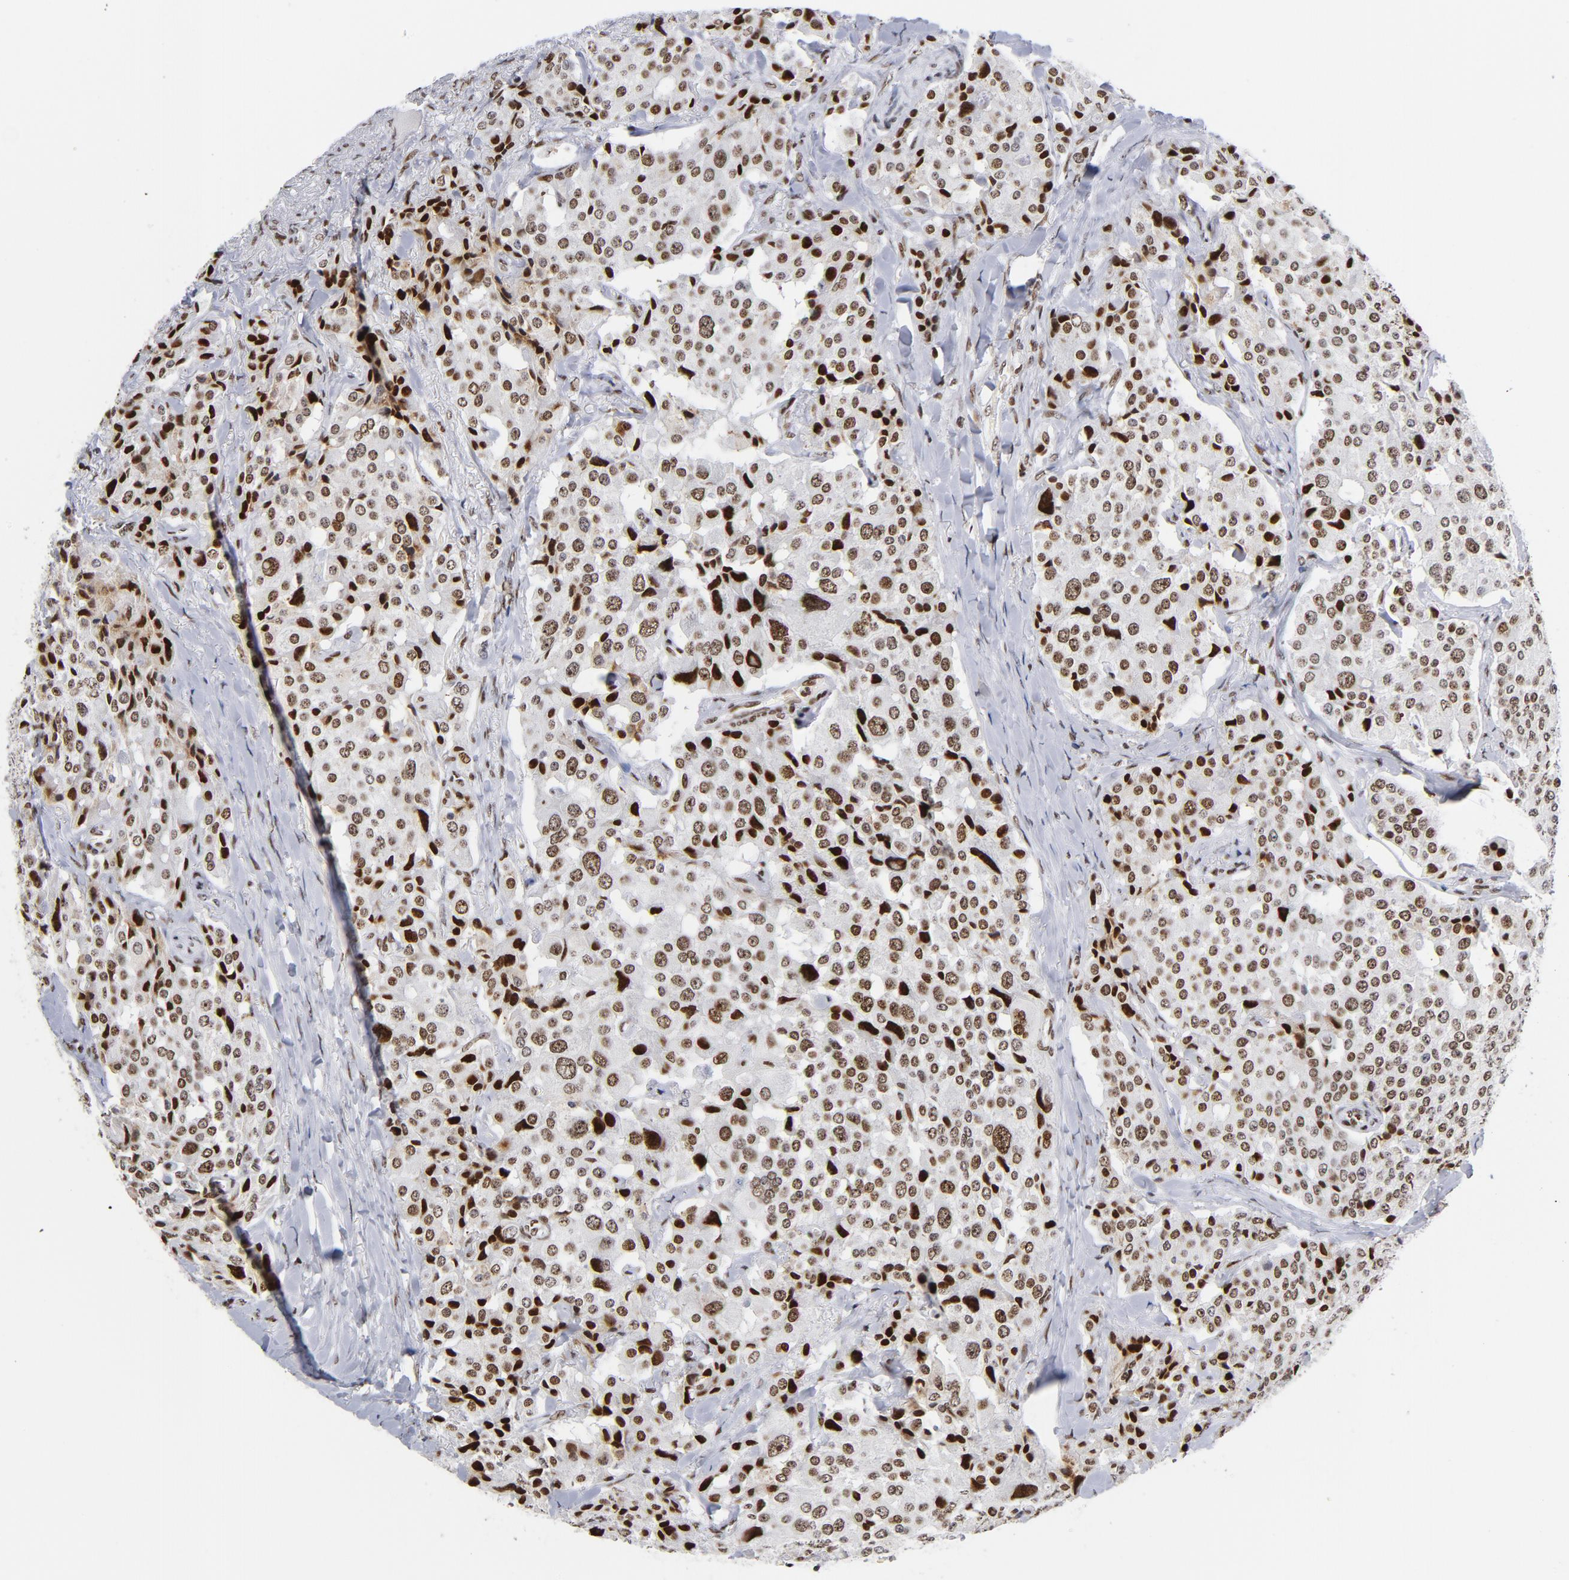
{"staining": {"intensity": "strong", "quantity": ">75%", "location": "nuclear"}, "tissue": "carcinoid", "cell_type": "Tumor cells", "image_type": "cancer", "snomed": [{"axis": "morphology", "description": "Carcinoid, malignant, NOS"}, {"axis": "topography", "description": "Colon"}], "caption": "A brown stain highlights strong nuclear expression of a protein in carcinoid tumor cells. The staining is performed using DAB brown chromogen to label protein expression. The nuclei are counter-stained blue using hematoxylin.", "gene": "TOP2B", "patient": {"sex": "female", "age": 61}}